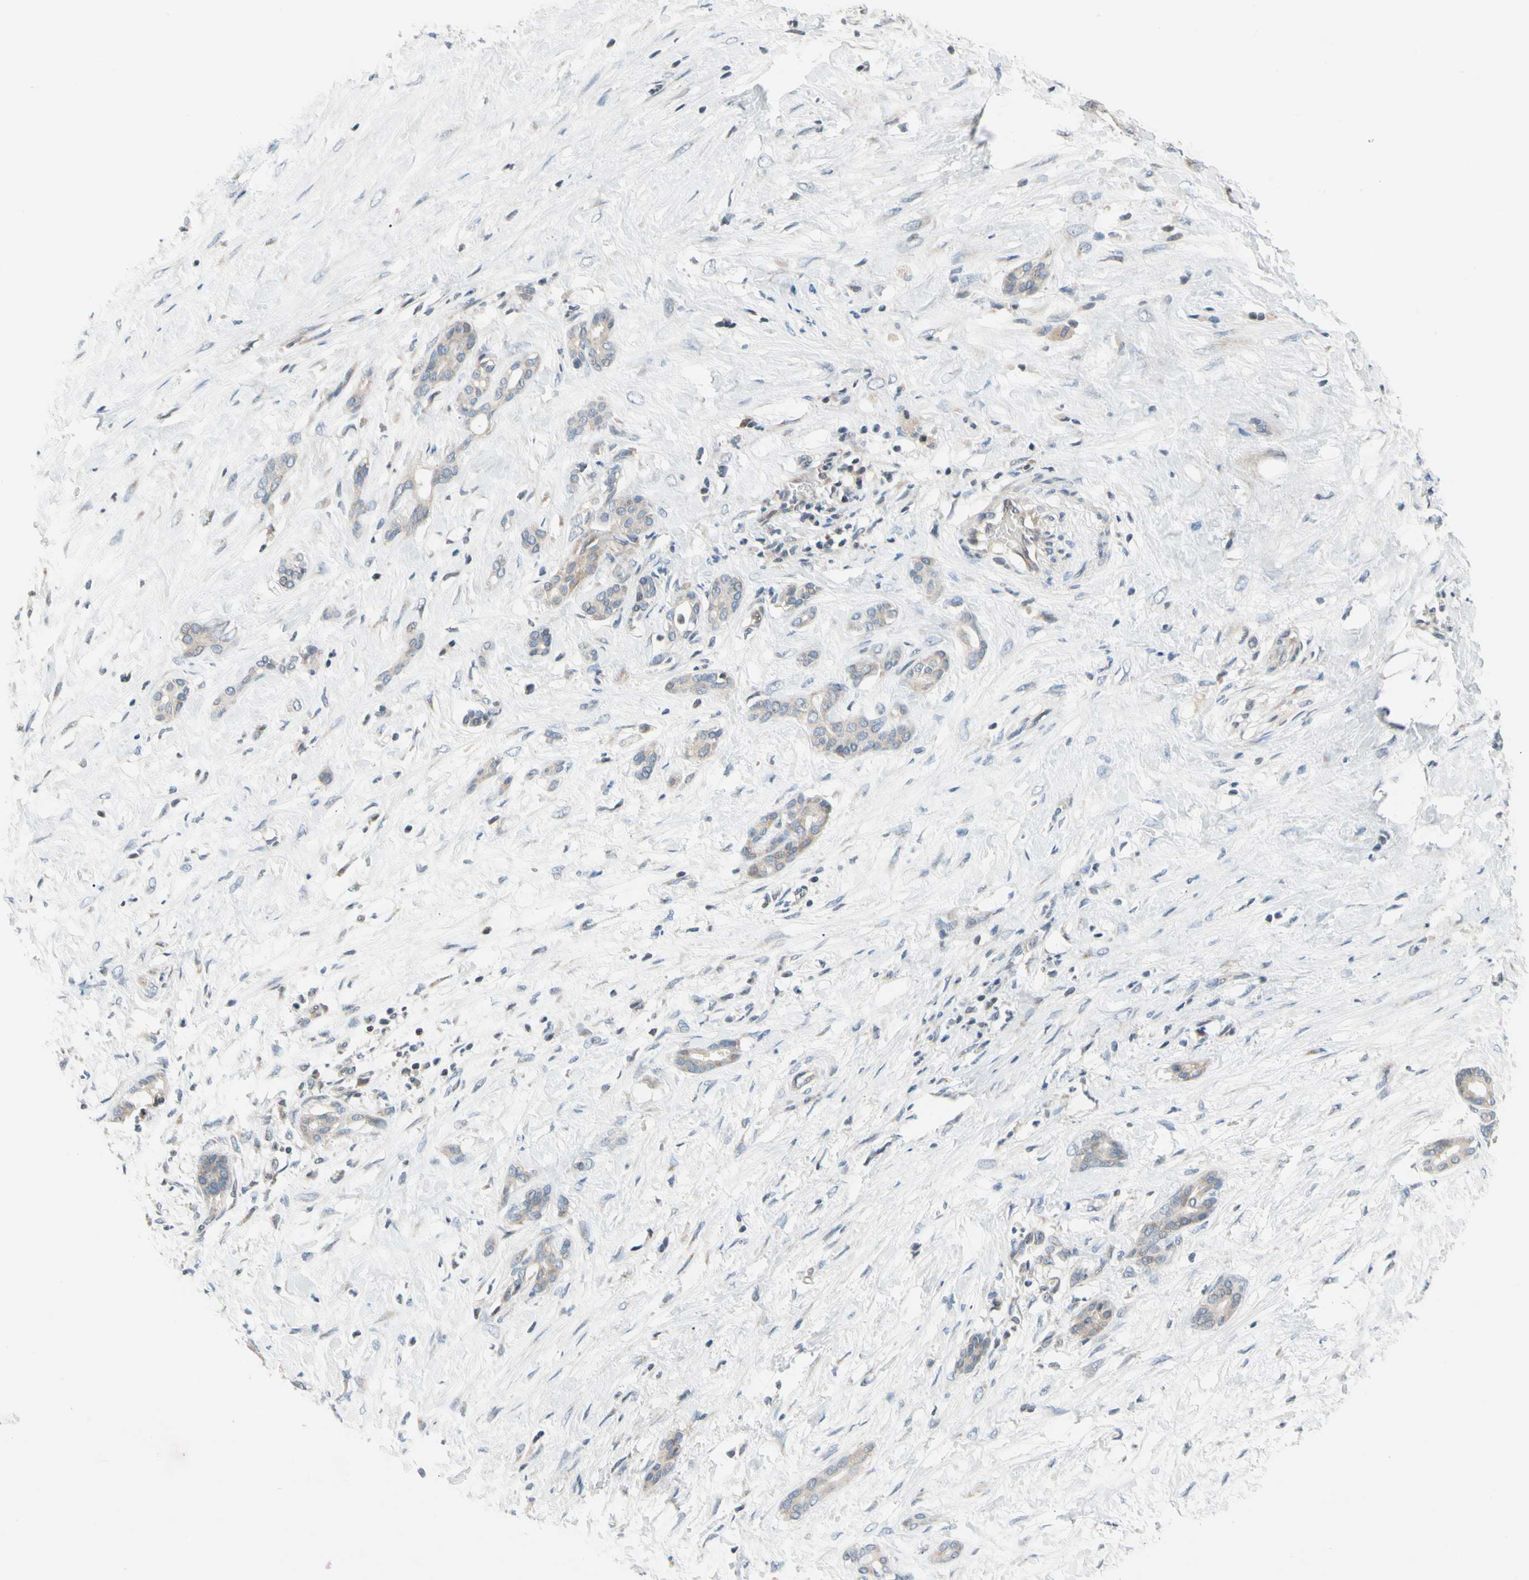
{"staining": {"intensity": "weak", "quantity": "25%-75%", "location": "cytoplasmic/membranous"}, "tissue": "pancreatic cancer", "cell_type": "Tumor cells", "image_type": "cancer", "snomed": [{"axis": "morphology", "description": "Adenocarcinoma, NOS"}, {"axis": "topography", "description": "Pancreas"}], "caption": "Weak cytoplasmic/membranous expression for a protein is identified in approximately 25%-75% of tumor cells of adenocarcinoma (pancreatic) using immunohistochemistry.", "gene": "SOX30", "patient": {"sex": "male", "age": 41}}